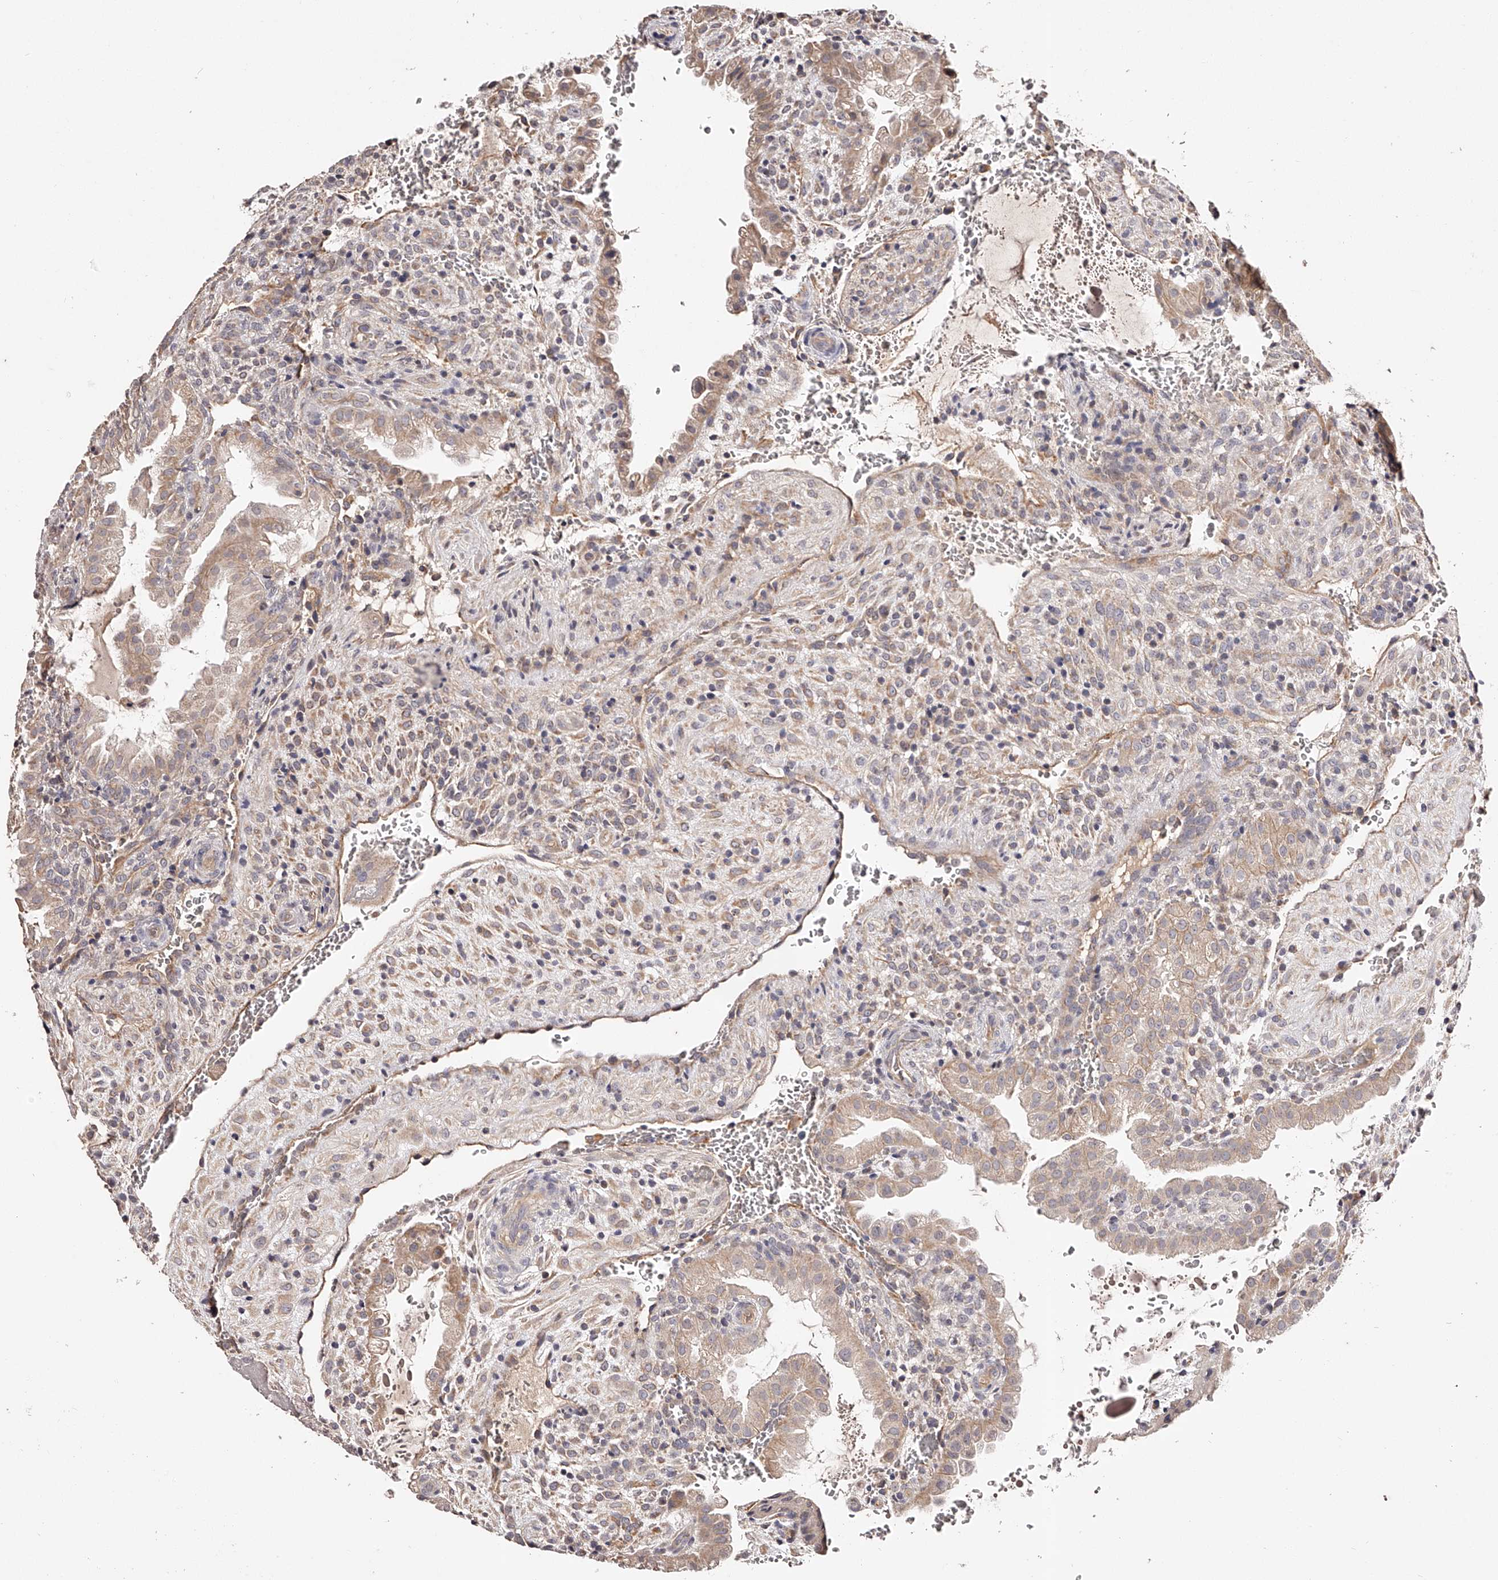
{"staining": {"intensity": "weak", "quantity": ">75%", "location": "cytoplasmic/membranous"}, "tissue": "placenta", "cell_type": "Decidual cells", "image_type": "normal", "snomed": [{"axis": "morphology", "description": "Normal tissue, NOS"}, {"axis": "topography", "description": "Placenta"}], "caption": "Weak cytoplasmic/membranous positivity is appreciated in approximately >75% of decidual cells in unremarkable placenta.", "gene": "USP21", "patient": {"sex": "female", "age": 35}}